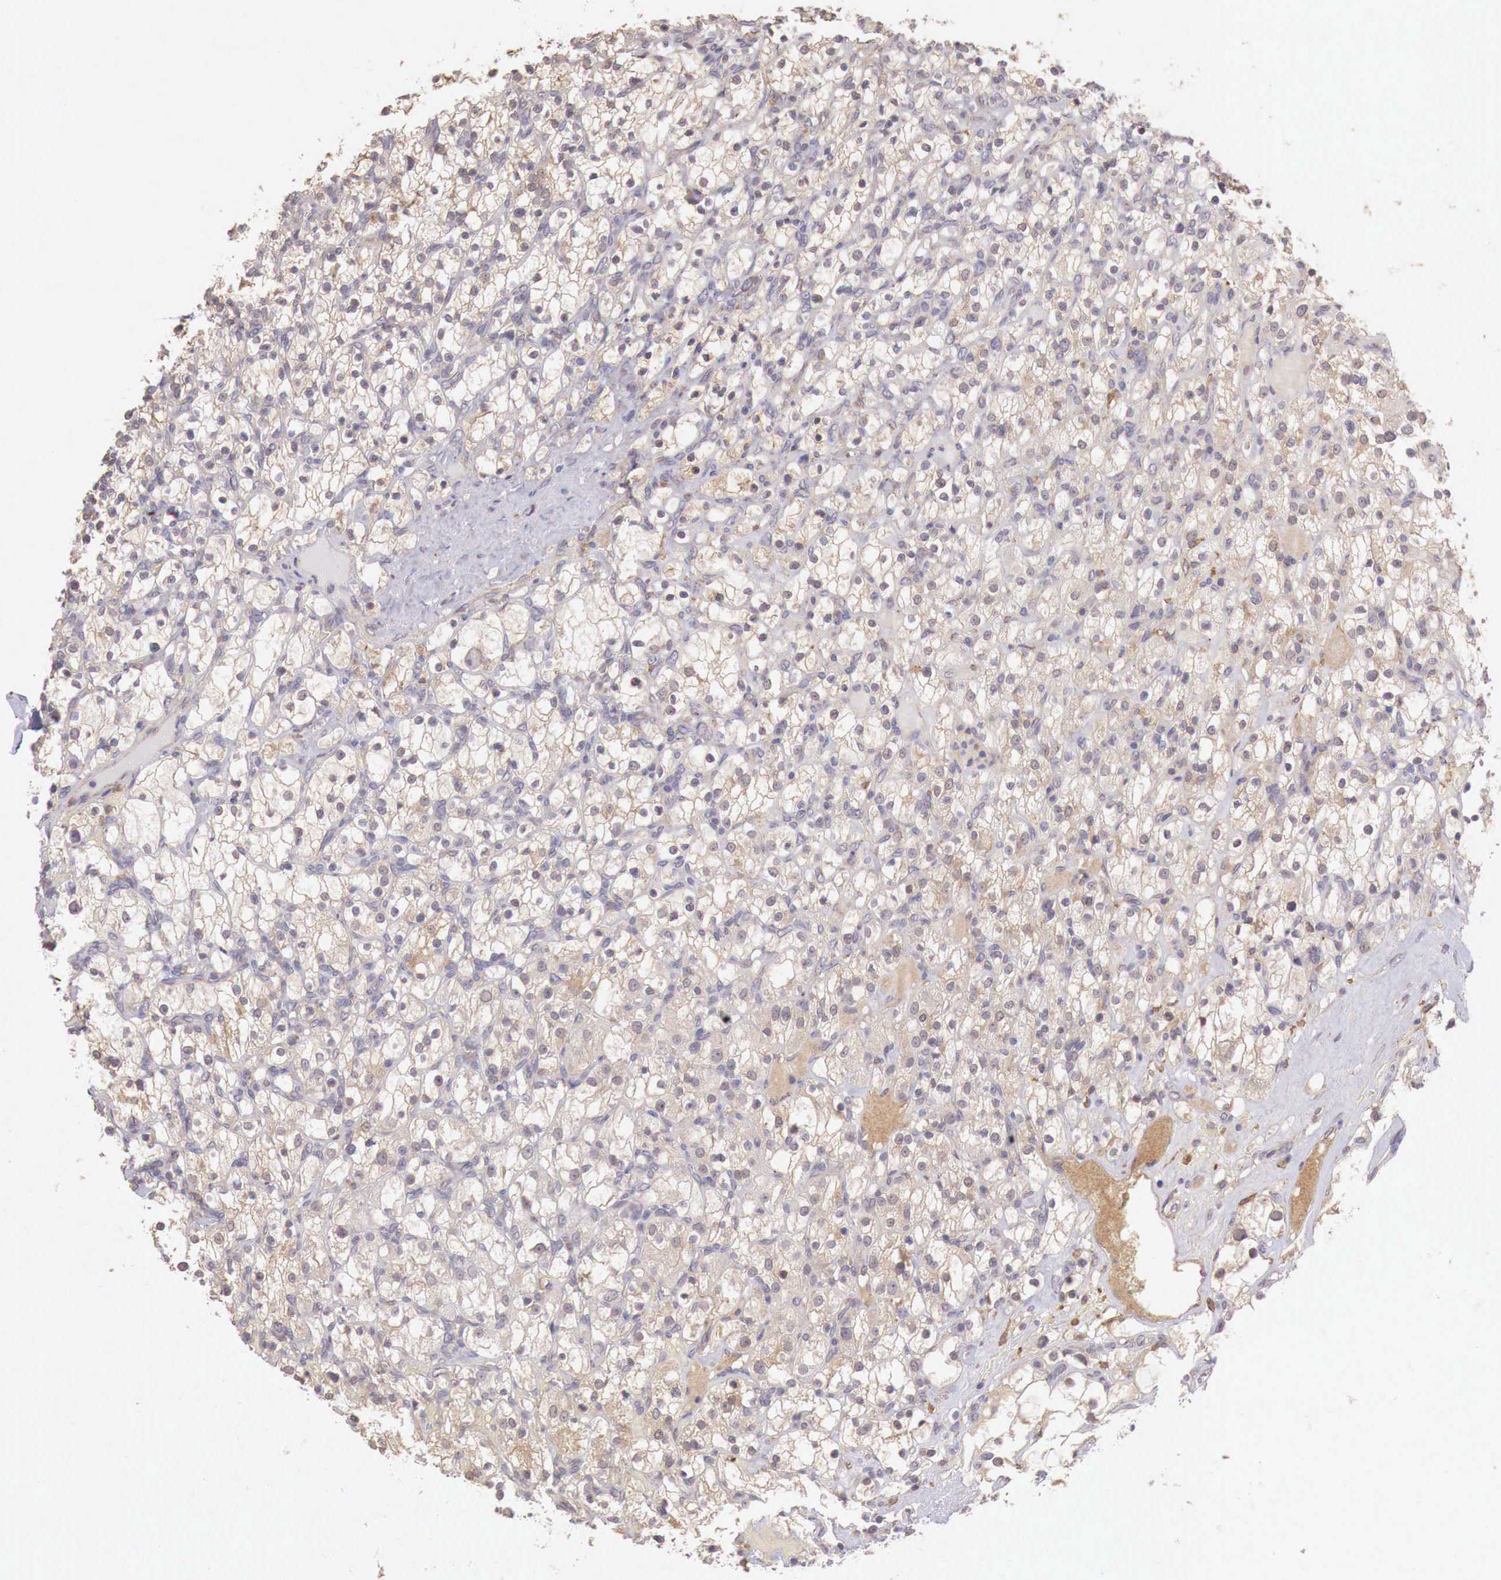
{"staining": {"intensity": "weak", "quantity": "25%-75%", "location": "cytoplasmic/membranous"}, "tissue": "renal cancer", "cell_type": "Tumor cells", "image_type": "cancer", "snomed": [{"axis": "morphology", "description": "Adenocarcinoma, NOS"}, {"axis": "topography", "description": "Kidney"}], "caption": "There is low levels of weak cytoplasmic/membranous positivity in tumor cells of renal cancer, as demonstrated by immunohistochemical staining (brown color).", "gene": "CHRDL1", "patient": {"sex": "female", "age": 83}}